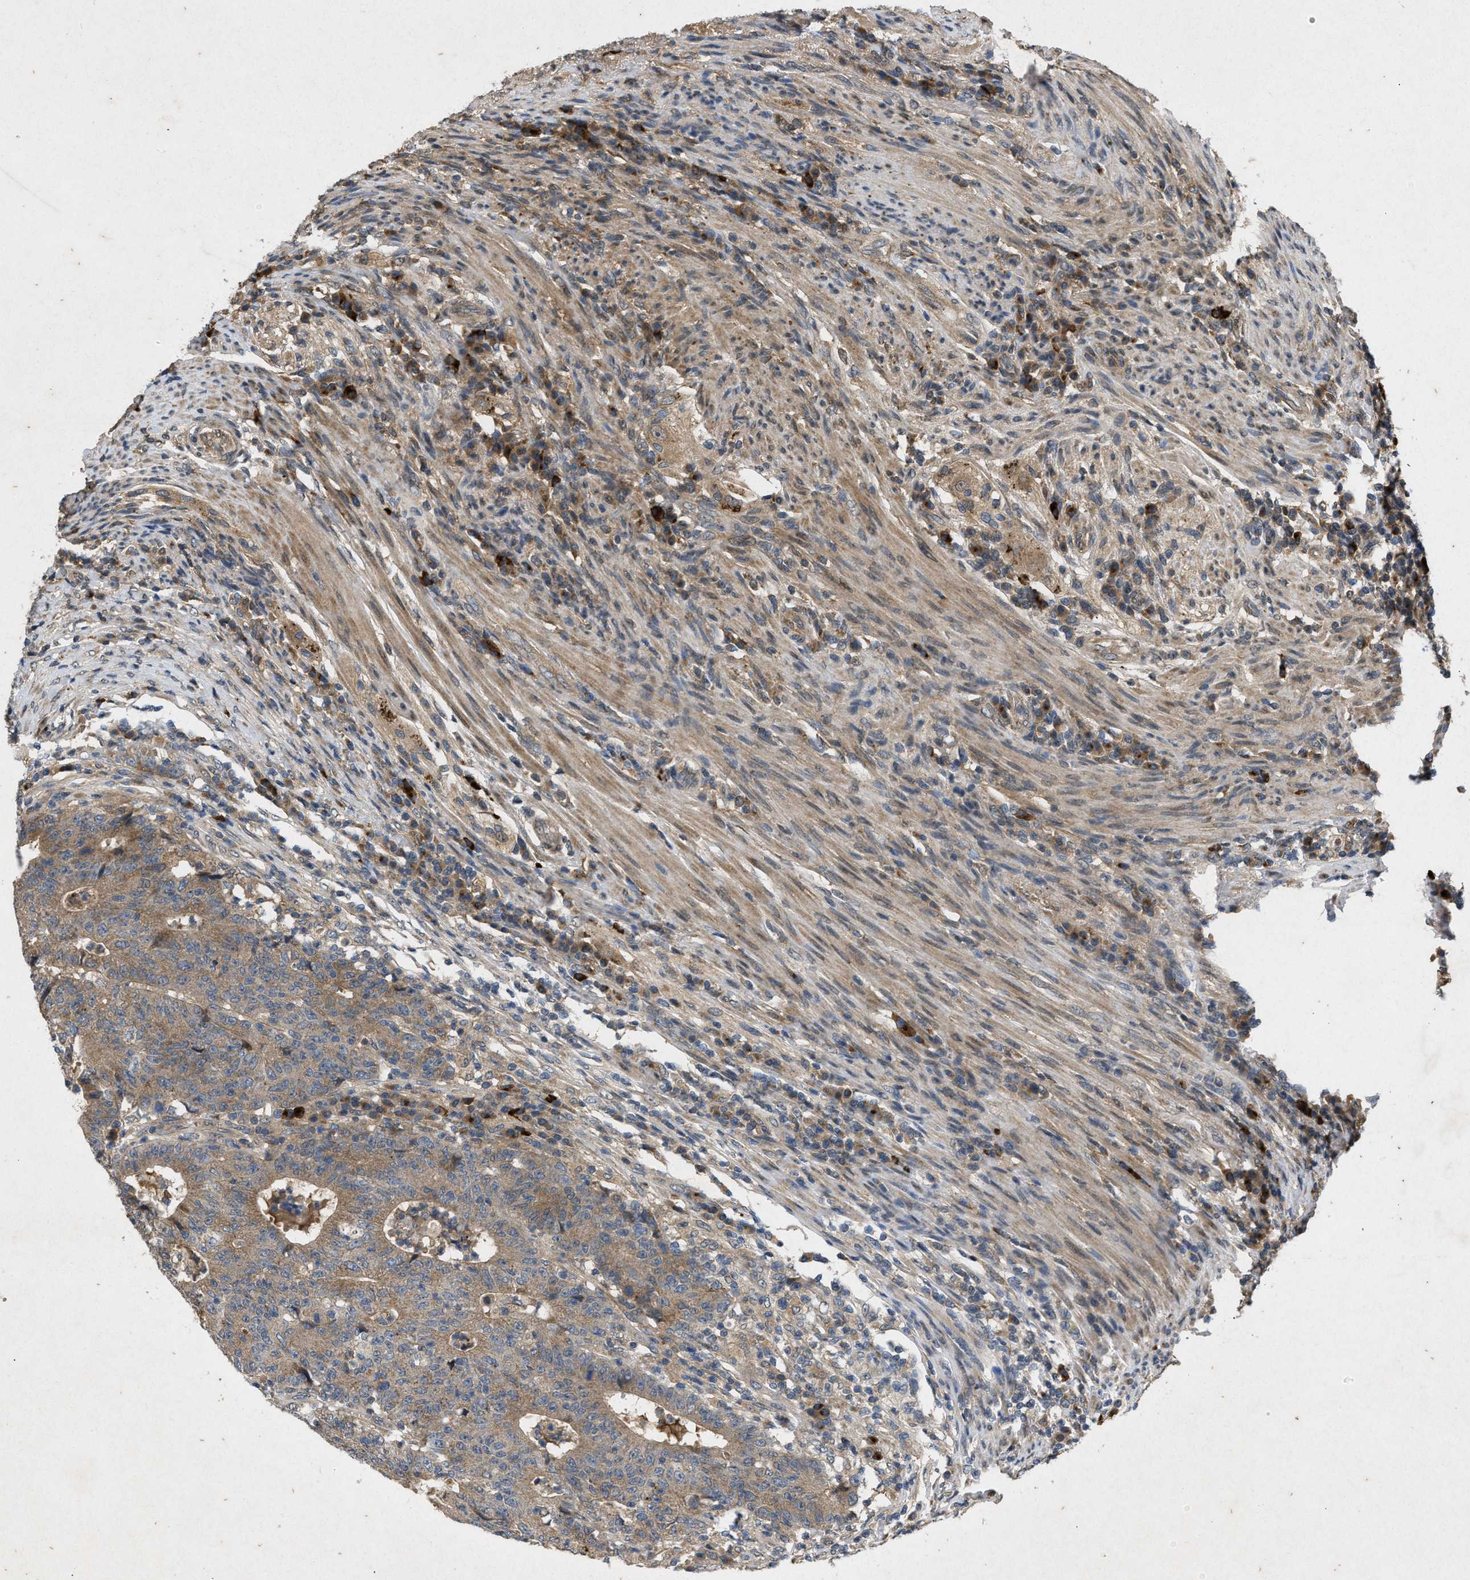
{"staining": {"intensity": "moderate", "quantity": ">75%", "location": "cytoplasmic/membranous"}, "tissue": "colorectal cancer", "cell_type": "Tumor cells", "image_type": "cancer", "snomed": [{"axis": "morphology", "description": "Normal tissue, NOS"}, {"axis": "morphology", "description": "Adenocarcinoma, NOS"}, {"axis": "topography", "description": "Colon"}], "caption": "Protein staining demonstrates moderate cytoplasmic/membranous positivity in about >75% of tumor cells in colorectal cancer.", "gene": "PRKG2", "patient": {"sex": "female", "age": 75}}